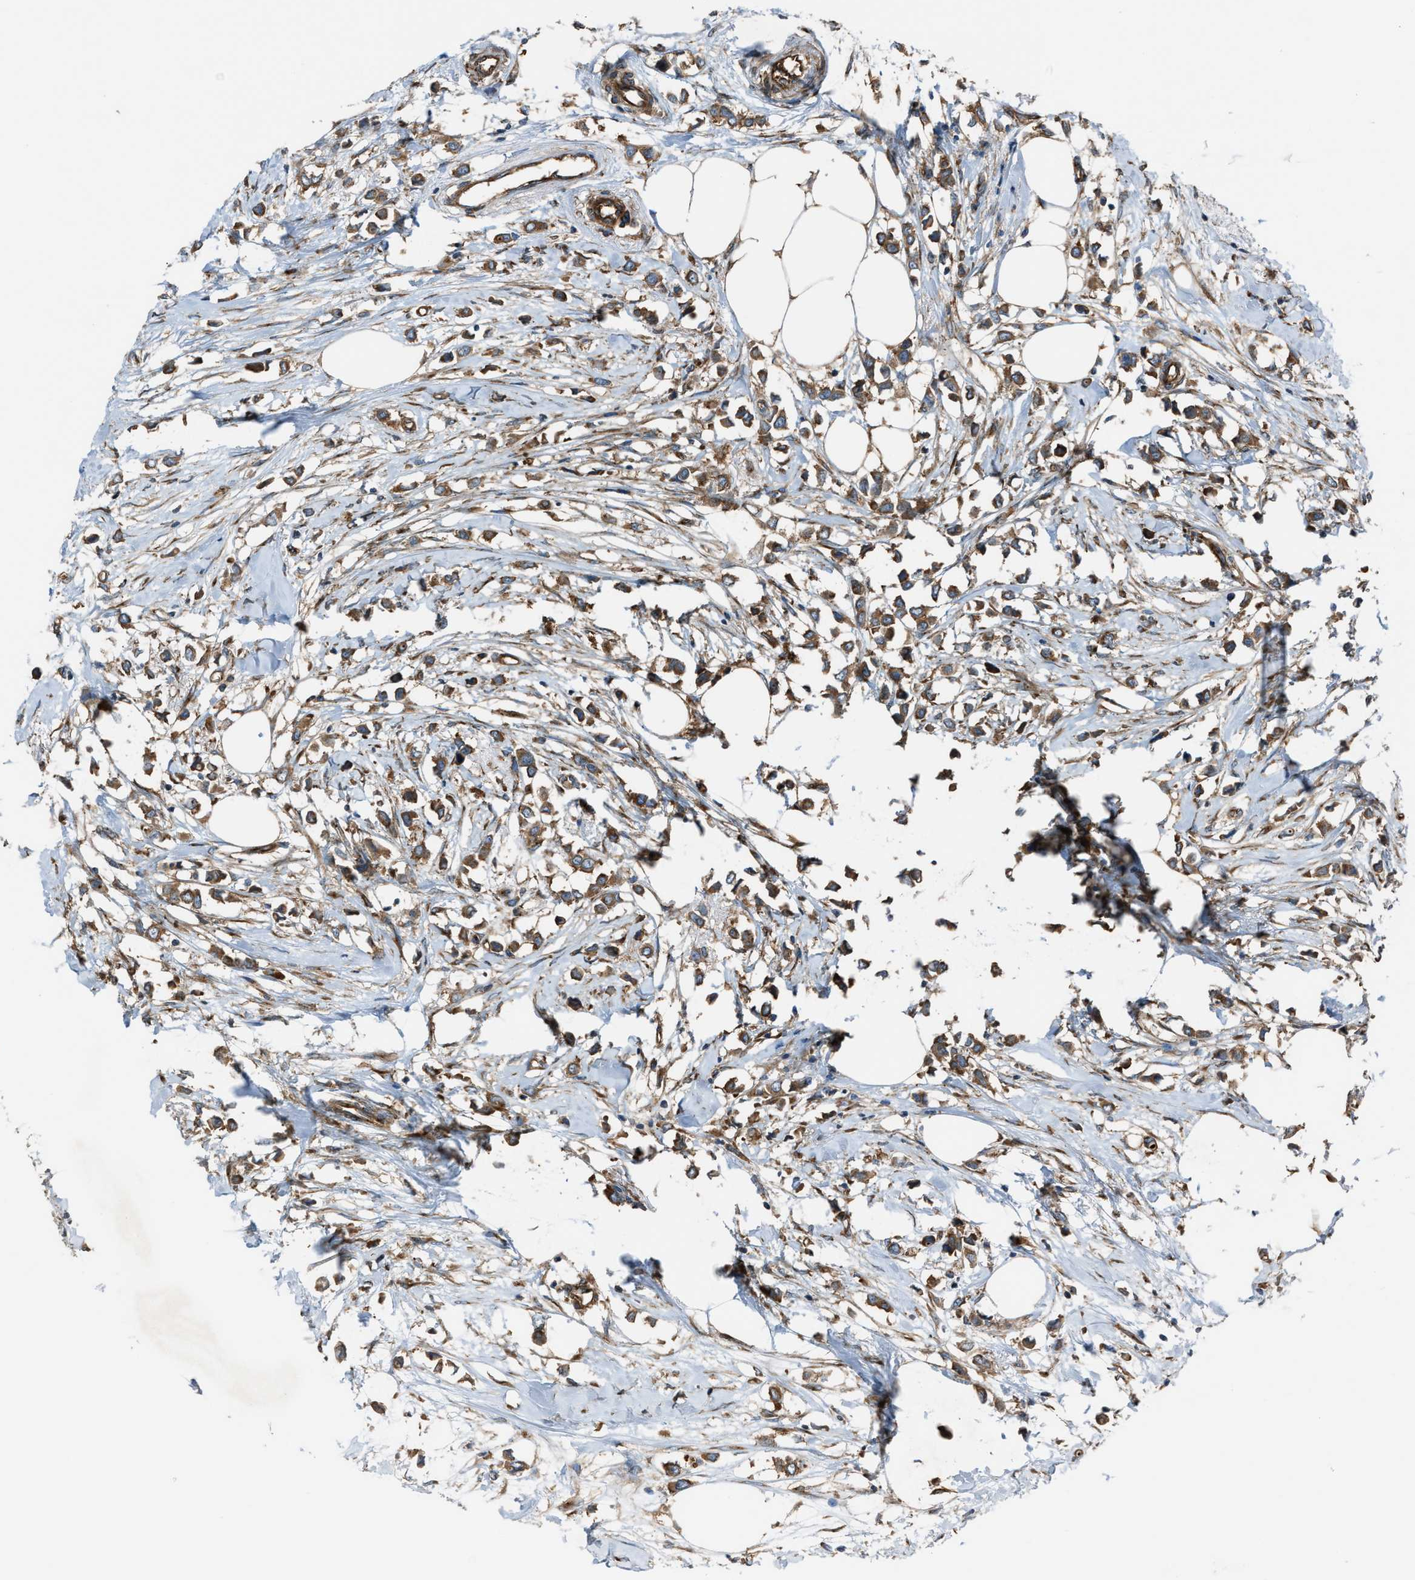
{"staining": {"intensity": "moderate", "quantity": ">75%", "location": "cytoplasmic/membranous"}, "tissue": "breast cancer", "cell_type": "Tumor cells", "image_type": "cancer", "snomed": [{"axis": "morphology", "description": "Lobular carcinoma"}, {"axis": "topography", "description": "Breast"}], "caption": "The image shows immunohistochemical staining of lobular carcinoma (breast). There is moderate cytoplasmic/membranous expression is present in approximately >75% of tumor cells.", "gene": "TRPC1", "patient": {"sex": "female", "age": 51}}